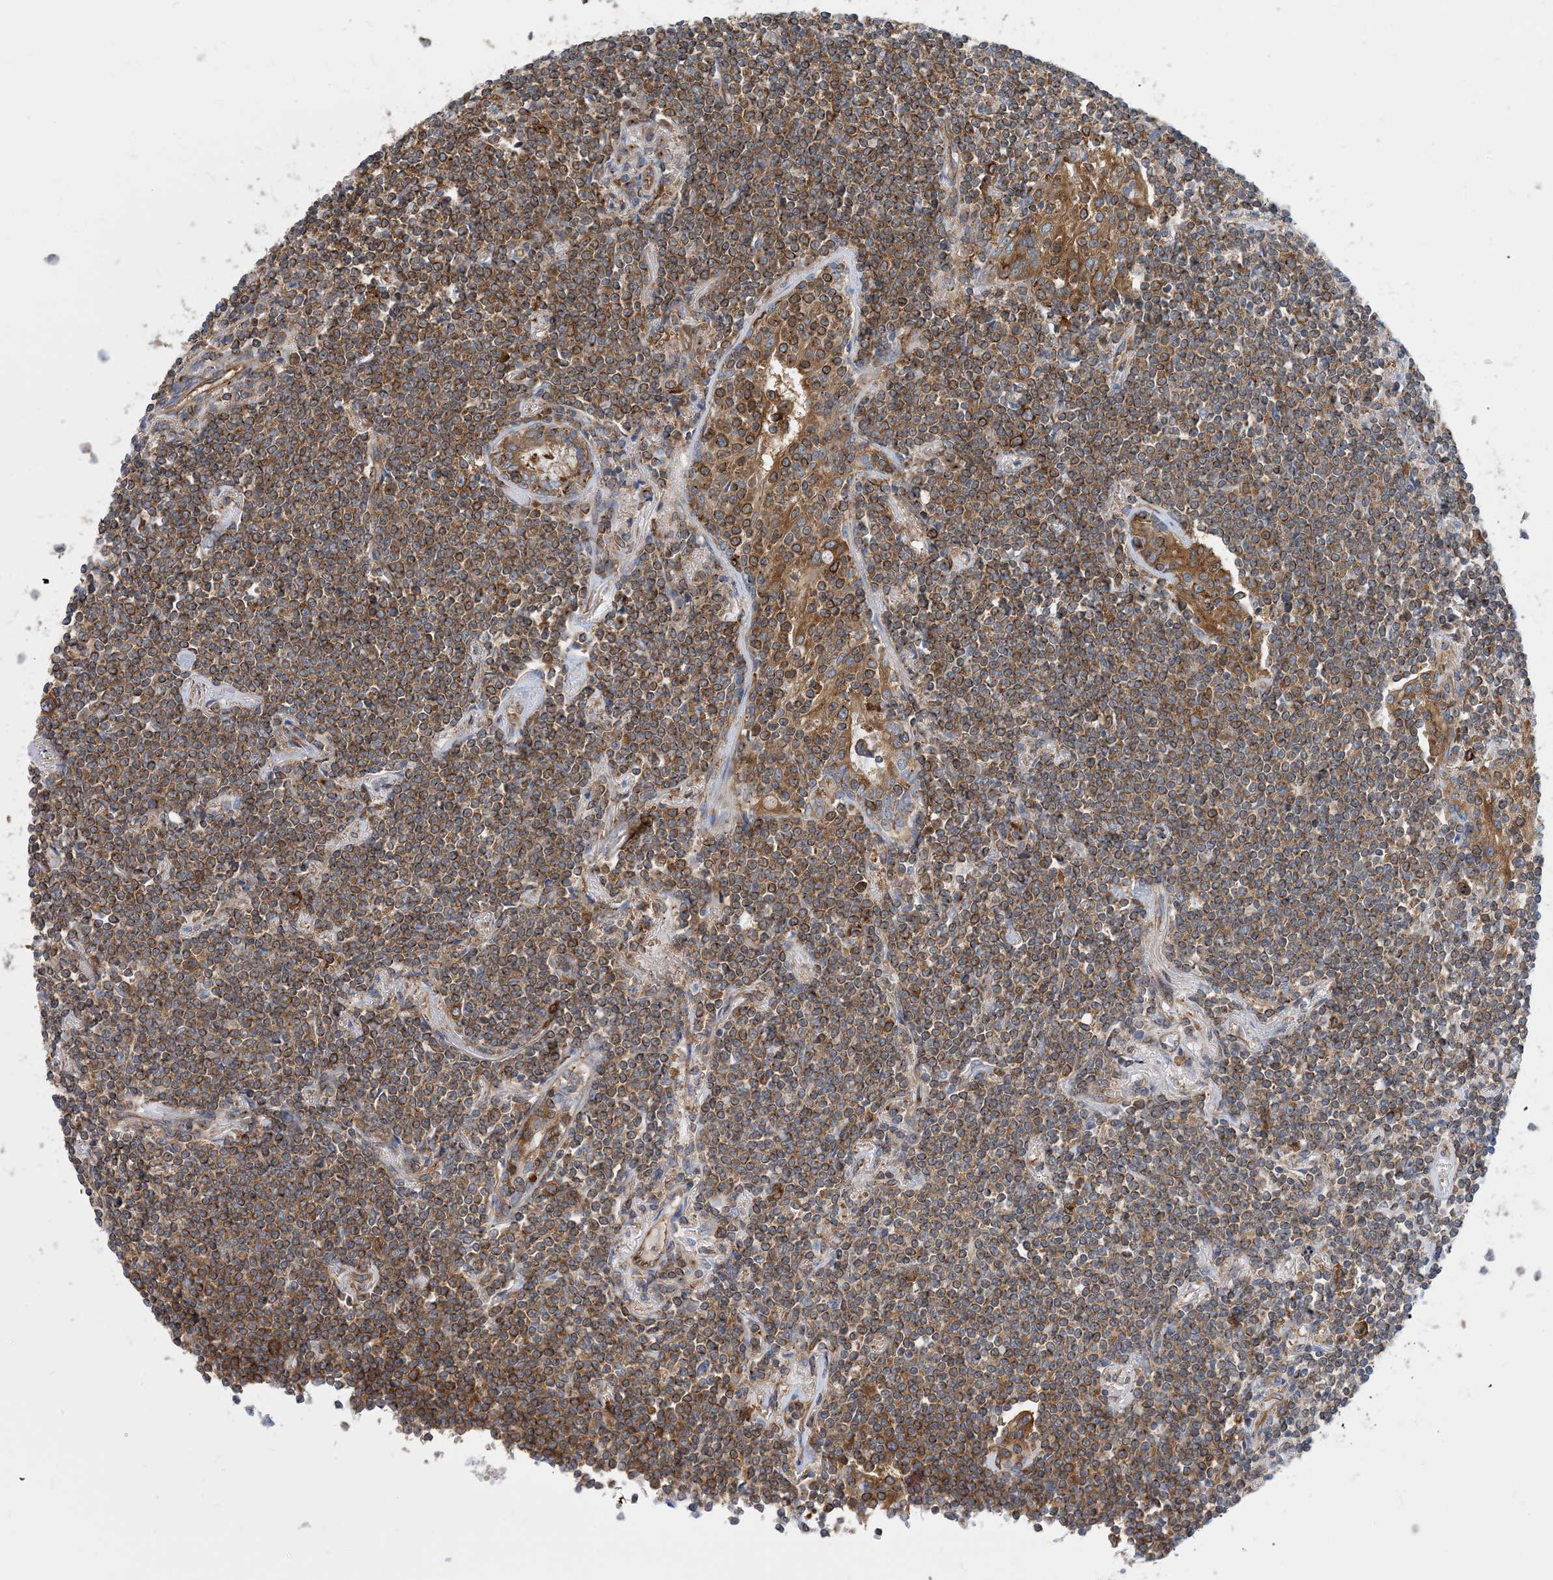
{"staining": {"intensity": "moderate", "quantity": ">75%", "location": "cytoplasmic/membranous"}, "tissue": "lymphoma", "cell_type": "Tumor cells", "image_type": "cancer", "snomed": [{"axis": "morphology", "description": "Malignant lymphoma, non-Hodgkin's type, Low grade"}, {"axis": "topography", "description": "Lung"}], "caption": "High-magnification brightfield microscopy of malignant lymphoma, non-Hodgkin's type (low-grade) stained with DAB (brown) and counterstained with hematoxylin (blue). tumor cells exhibit moderate cytoplasmic/membranous positivity is present in approximately>75% of cells.", "gene": "DYNC1LI1", "patient": {"sex": "female", "age": 71}}